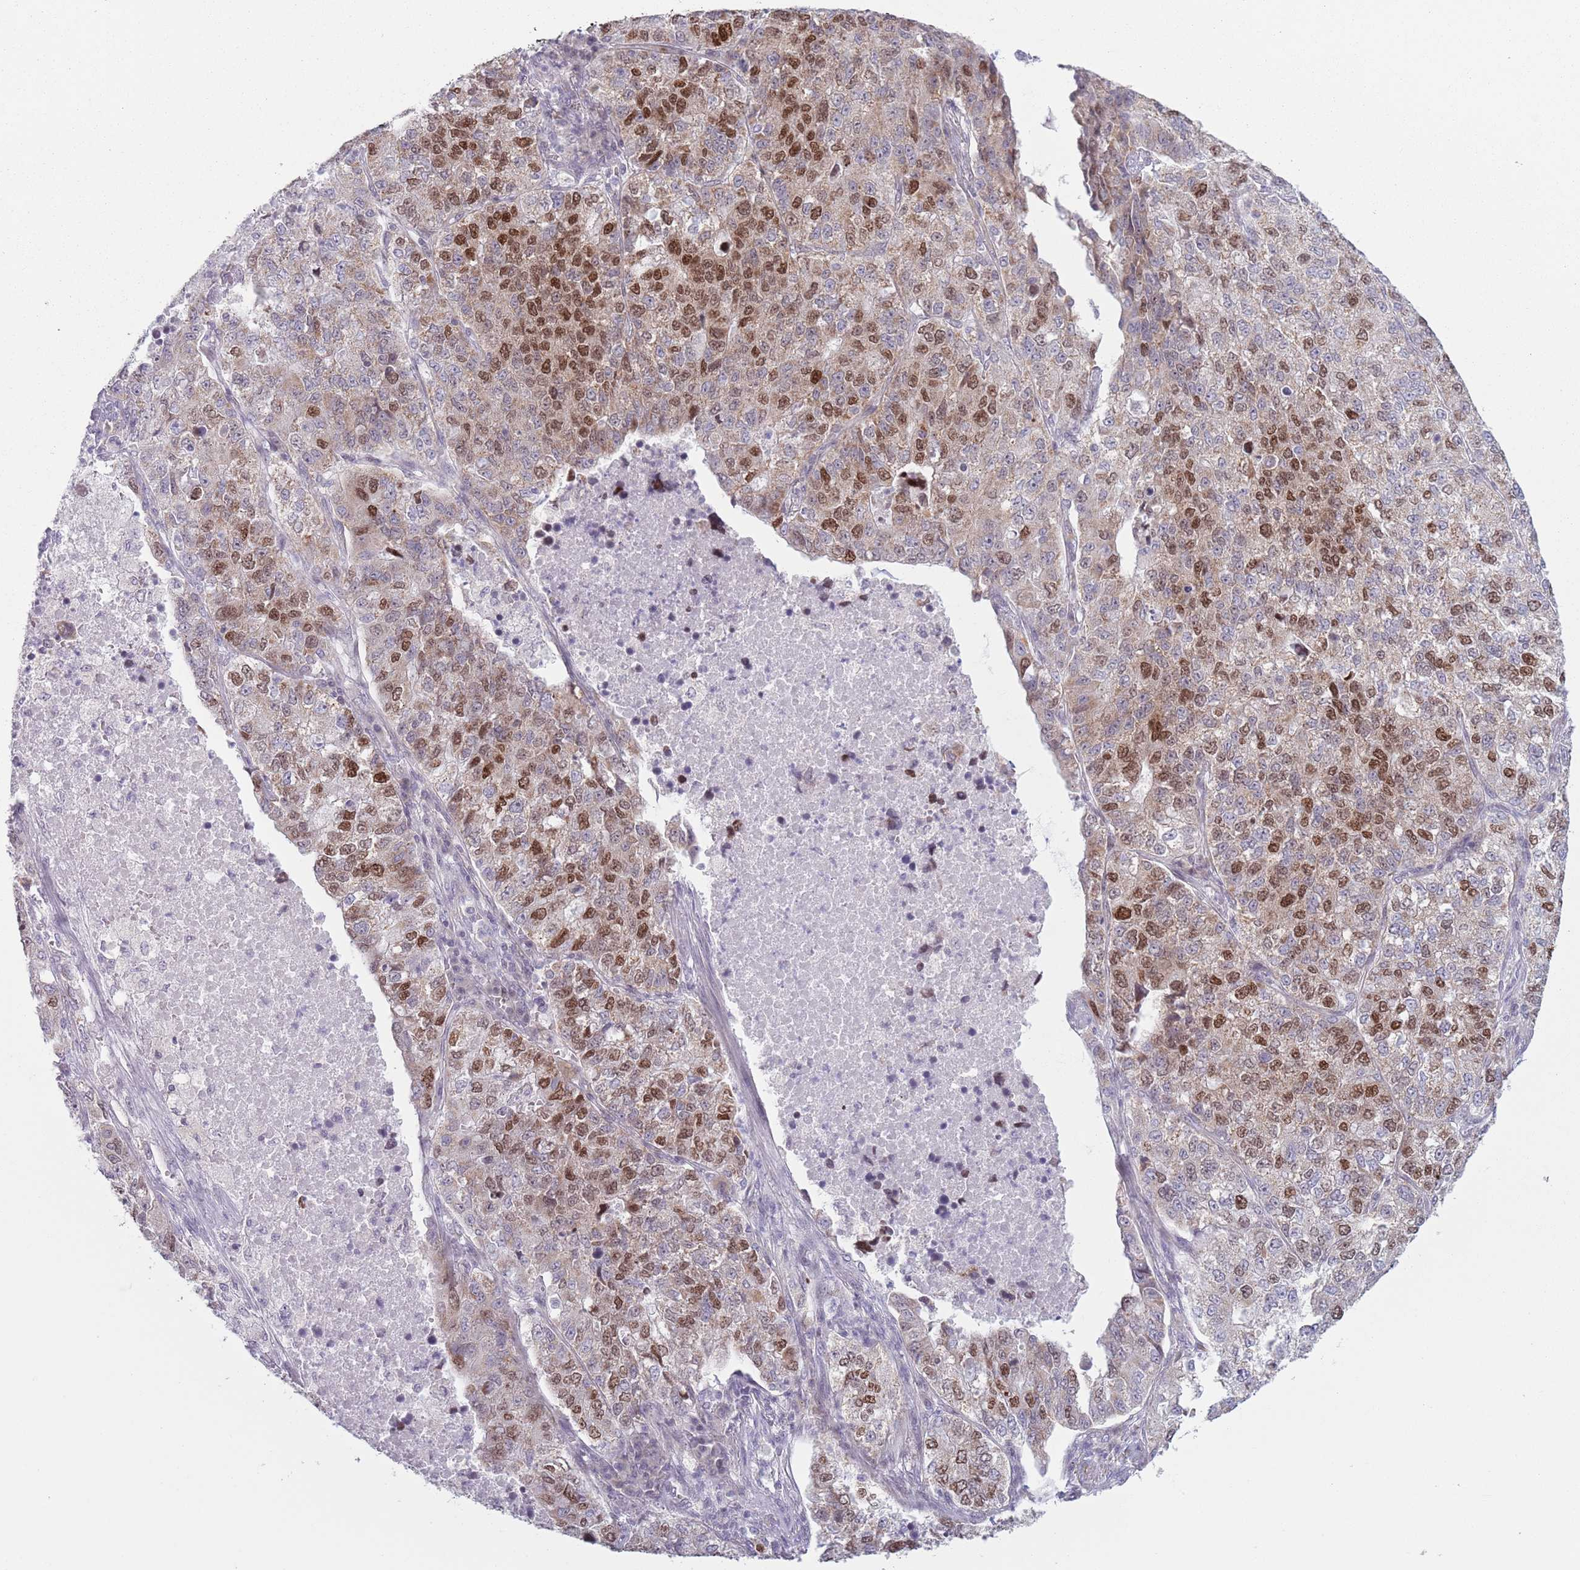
{"staining": {"intensity": "moderate", "quantity": "25%-75%", "location": "nuclear"}, "tissue": "lung cancer", "cell_type": "Tumor cells", "image_type": "cancer", "snomed": [{"axis": "morphology", "description": "Adenocarcinoma, NOS"}, {"axis": "topography", "description": "Lung"}], "caption": "Lung adenocarcinoma stained for a protein demonstrates moderate nuclear positivity in tumor cells.", "gene": "MRPL34", "patient": {"sex": "male", "age": 49}}